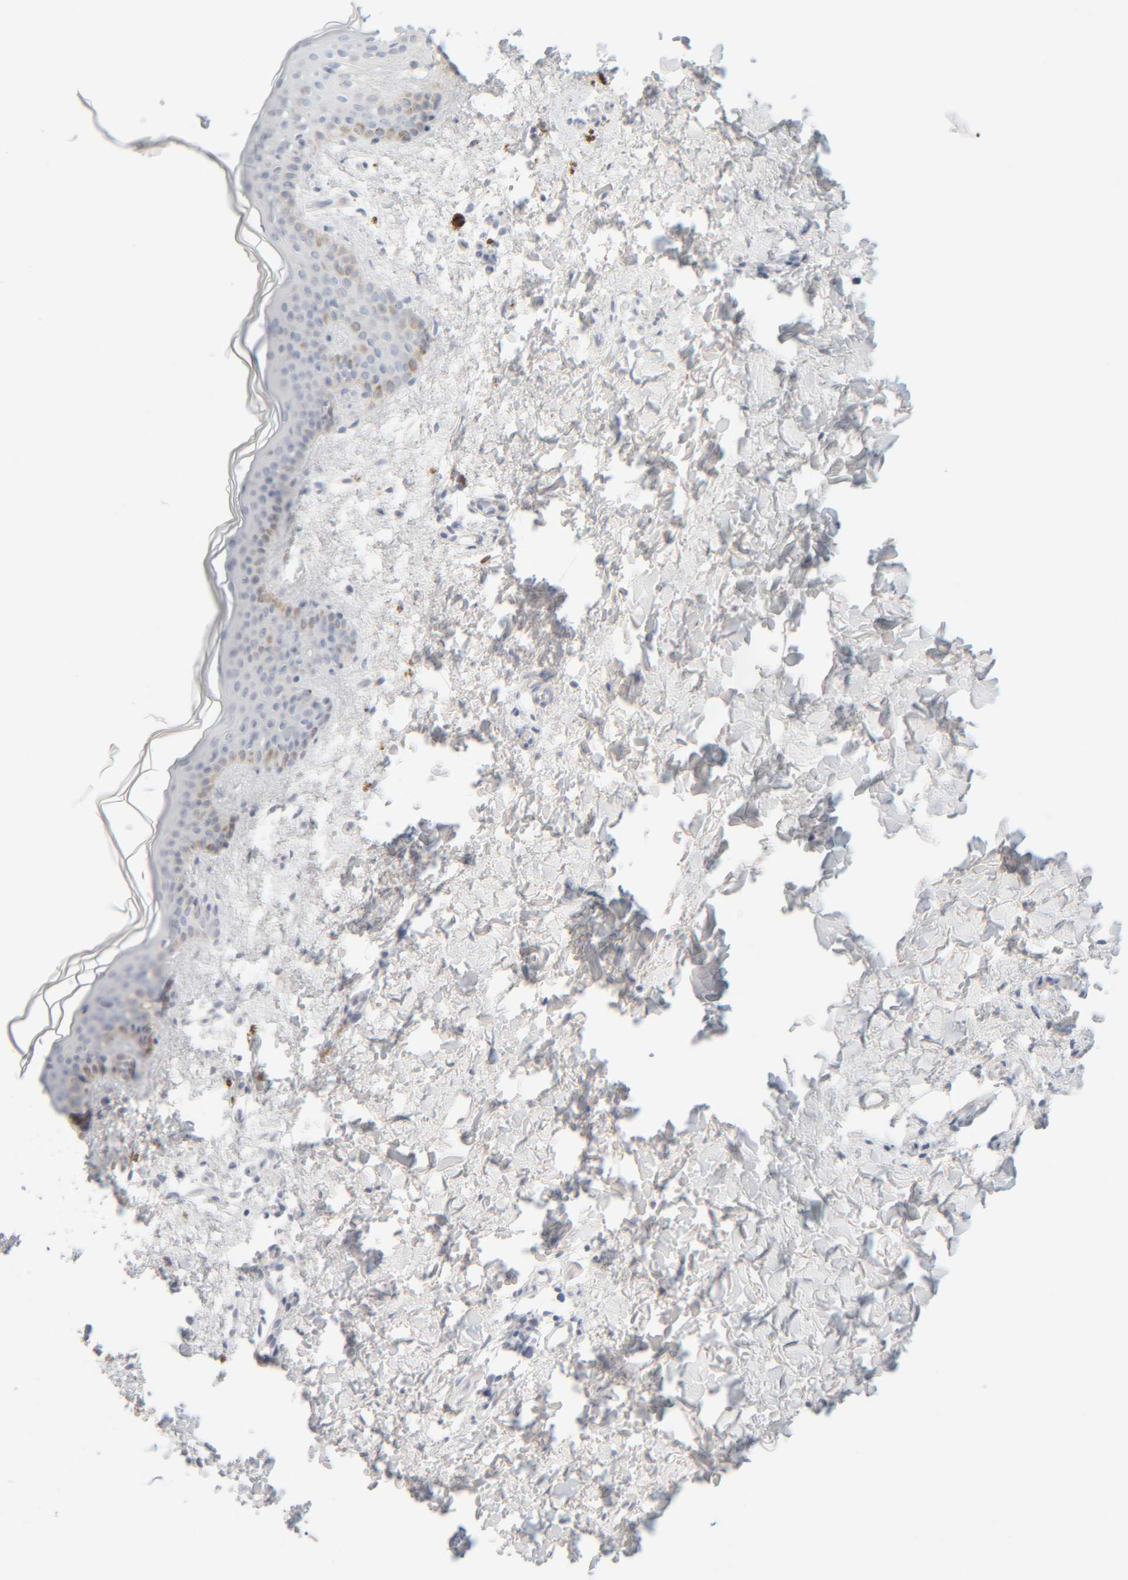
{"staining": {"intensity": "negative", "quantity": "none", "location": "none"}, "tissue": "skin", "cell_type": "Fibroblasts", "image_type": "normal", "snomed": [{"axis": "morphology", "description": "Normal tissue, NOS"}, {"axis": "topography", "description": "Skin"}], "caption": "A micrograph of skin stained for a protein reveals no brown staining in fibroblasts. The staining was performed using DAB to visualize the protein expression in brown, while the nuclei were stained in blue with hematoxylin (Magnification: 20x).", "gene": "RIDA", "patient": {"sex": "female", "age": 46}}